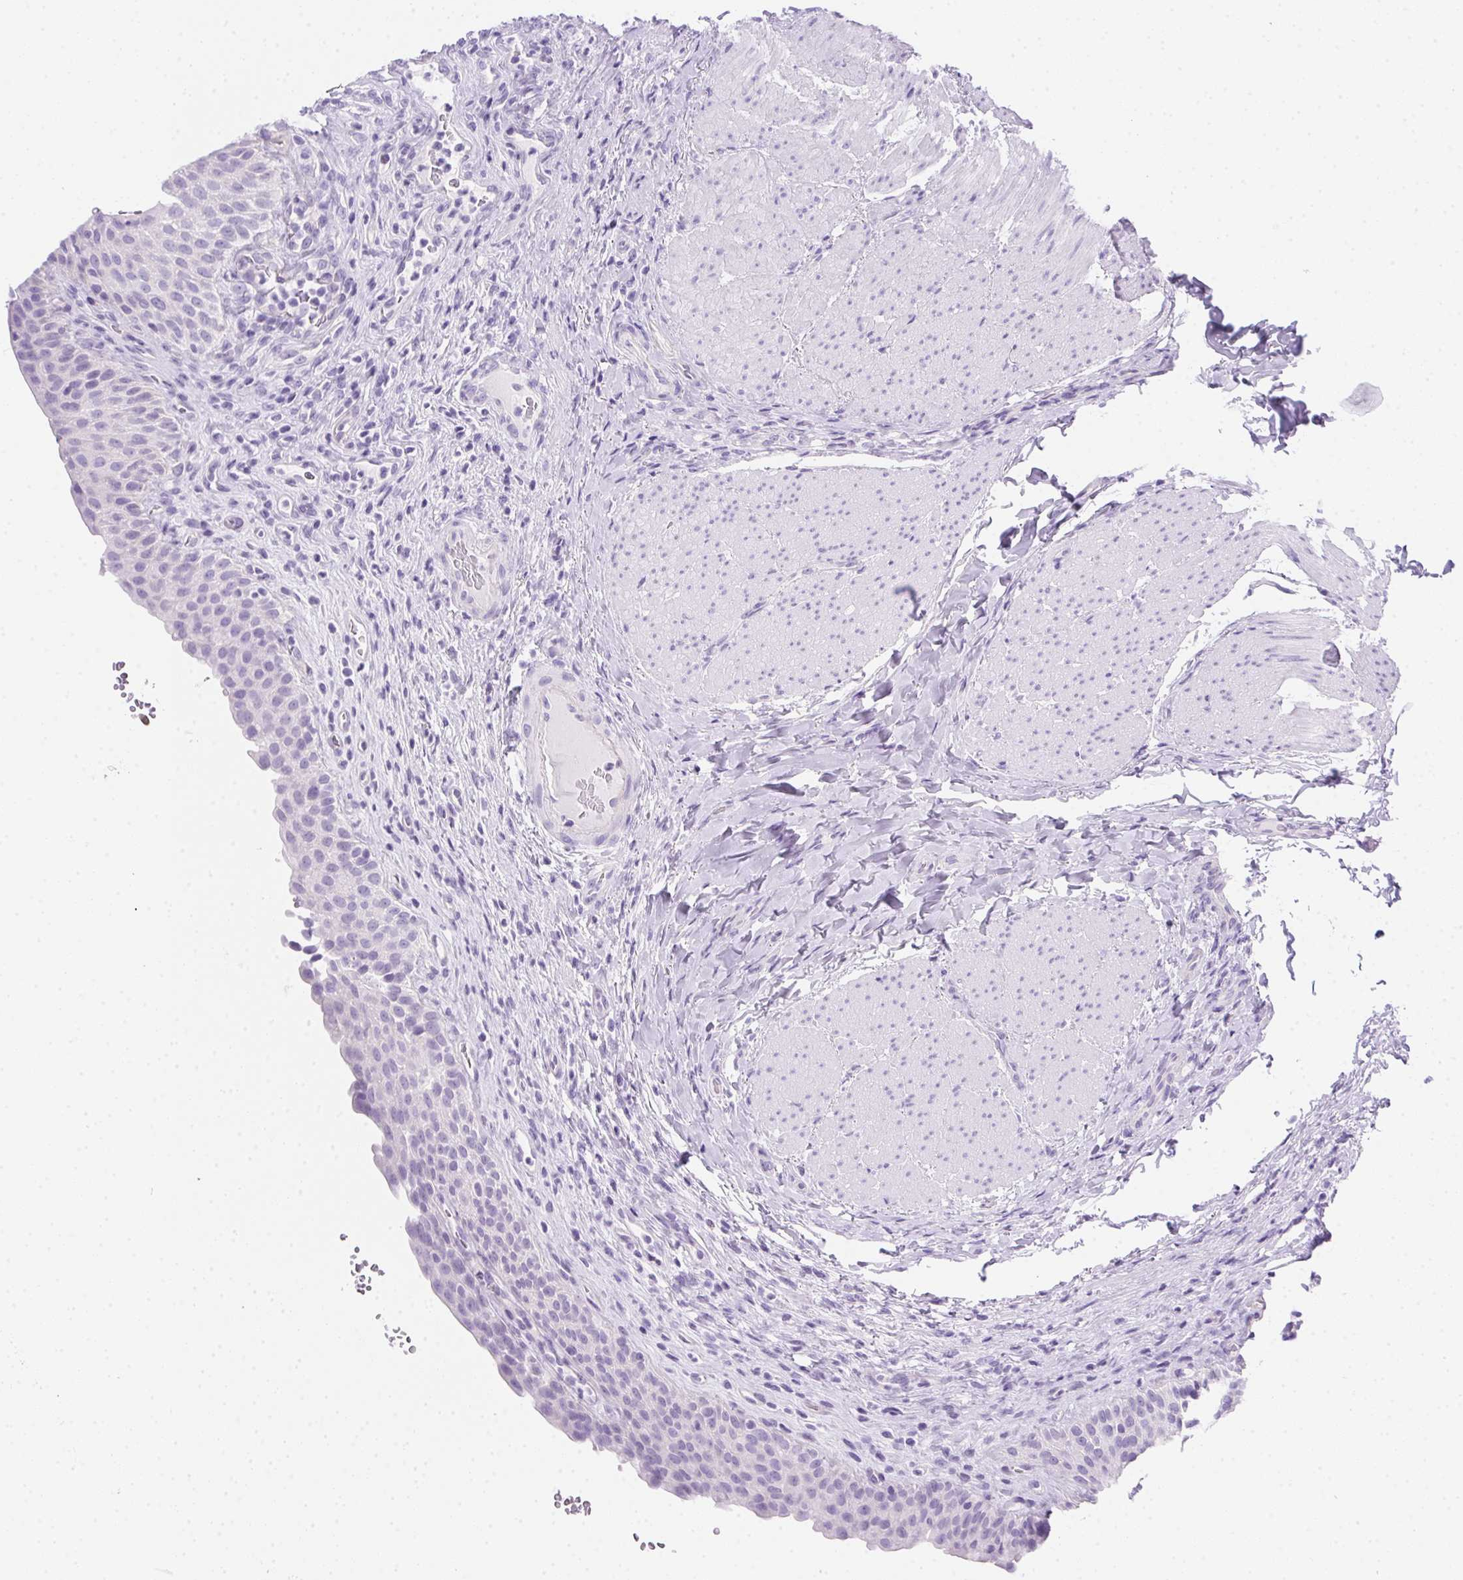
{"staining": {"intensity": "negative", "quantity": "none", "location": "none"}, "tissue": "urinary bladder", "cell_type": "Urothelial cells", "image_type": "normal", "snomed": [{"axis": "morphology", "description": "Normal tissue, NOS"}, {"axis": "topography", "description": "Urinary bladder"}, {"axis": "topography", "description": "Peripheral nerve tissue"}], "caption": "An immunohistochemistry micrograph of unremarkable urinary bladder is shown. There is no staining in urothelial cells of urinary bladder. Brightfield microscopy of immunohistochemistry (IHC) stained with DAB (brown) and hematoxylin (blue), captured at high magnification.", "gene": "SPACA5B", "patient": {"sex": "male", "age": 66}}